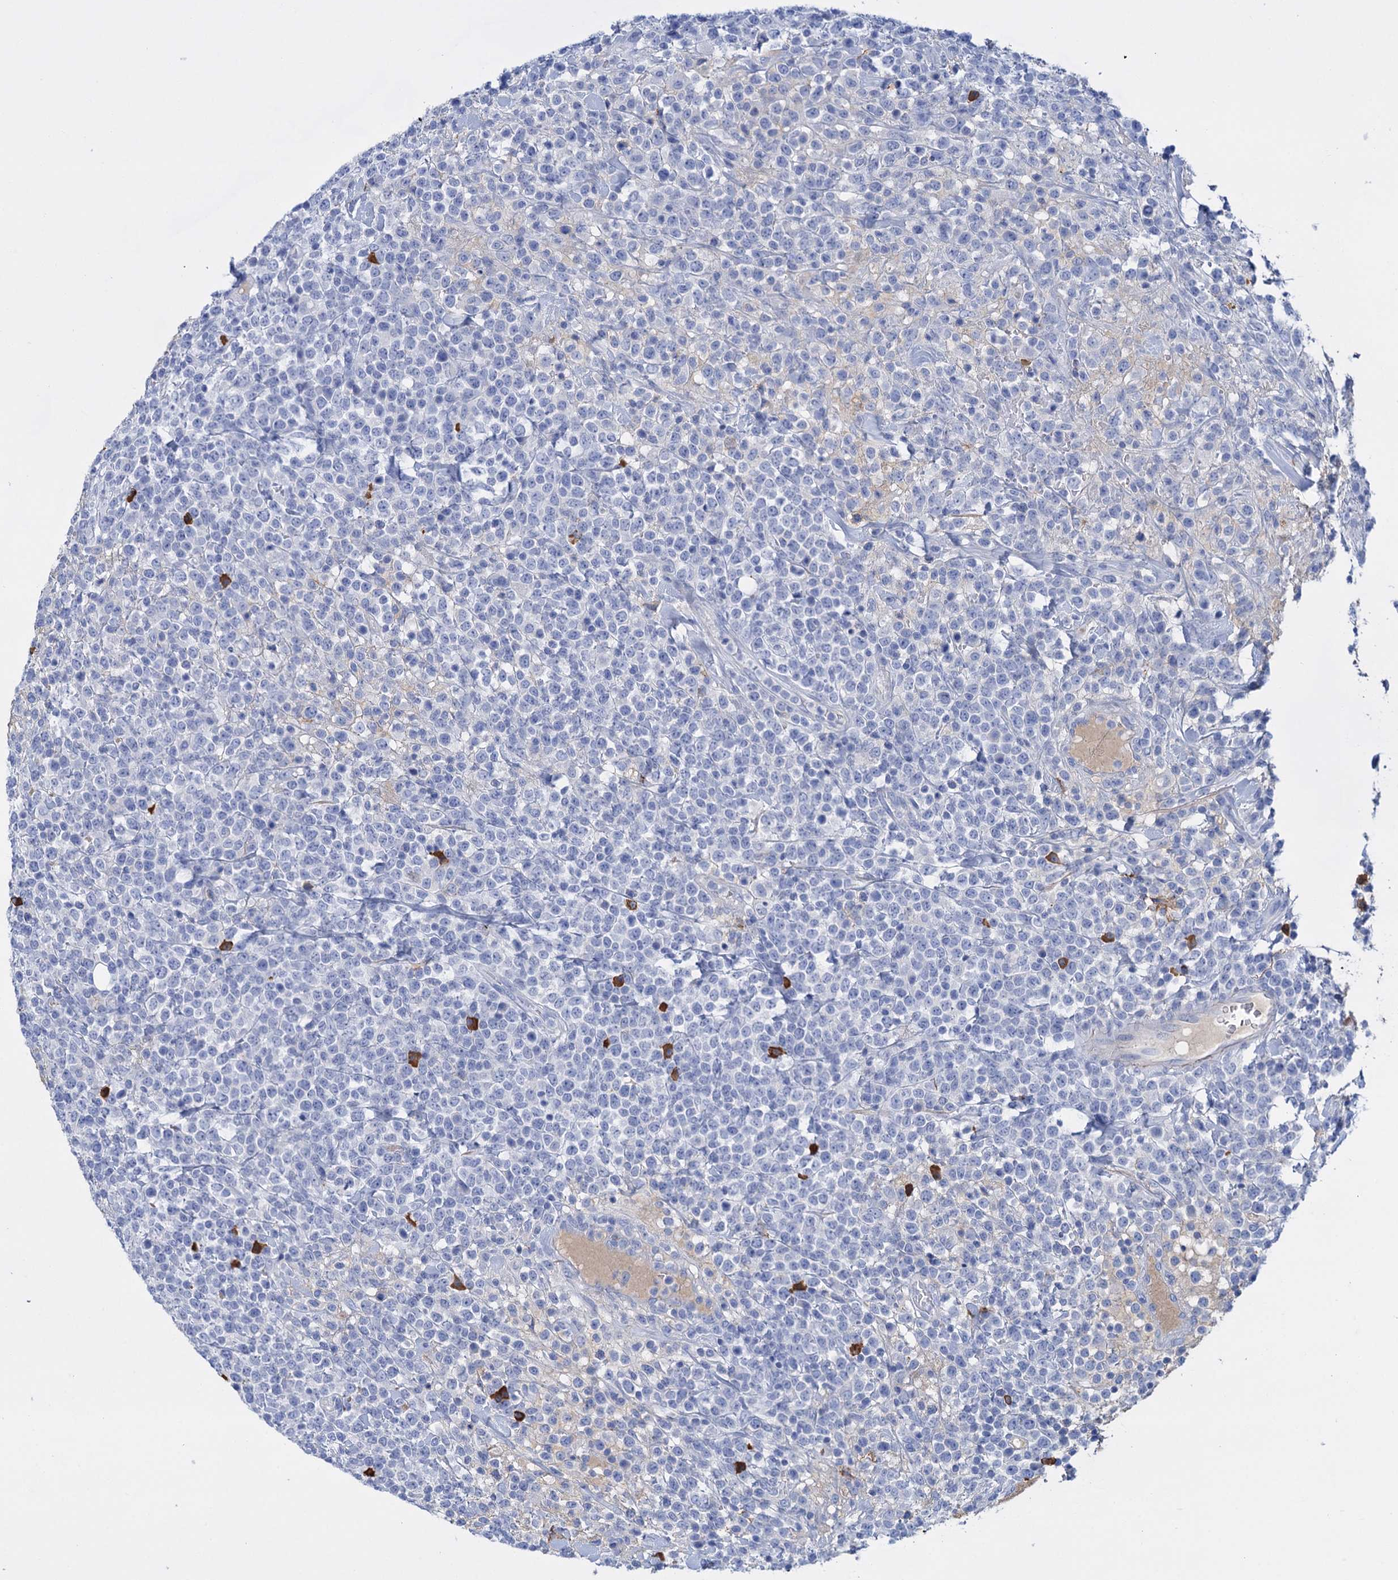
{"staining": {"intensity": "negative", "quantity": "none", "location": "none"}, "tissue": "lymphoma", "cell_type": "Tumor cells", "image_type": "cancer", "snomed": [{"axis": "morphology", "description": "Malignant lymphoma, non-Hodgkin's type, High grade"}, {"axis": "topography", "description": "Colon"}], "caption": "Micrograph shows no protein expression in tumor cells of malignant lymphoma, non-Hodgkin's type (high-grade) tissue.", "gene": "FBXW12", "patient": {"sex": "female", "age": 53}}